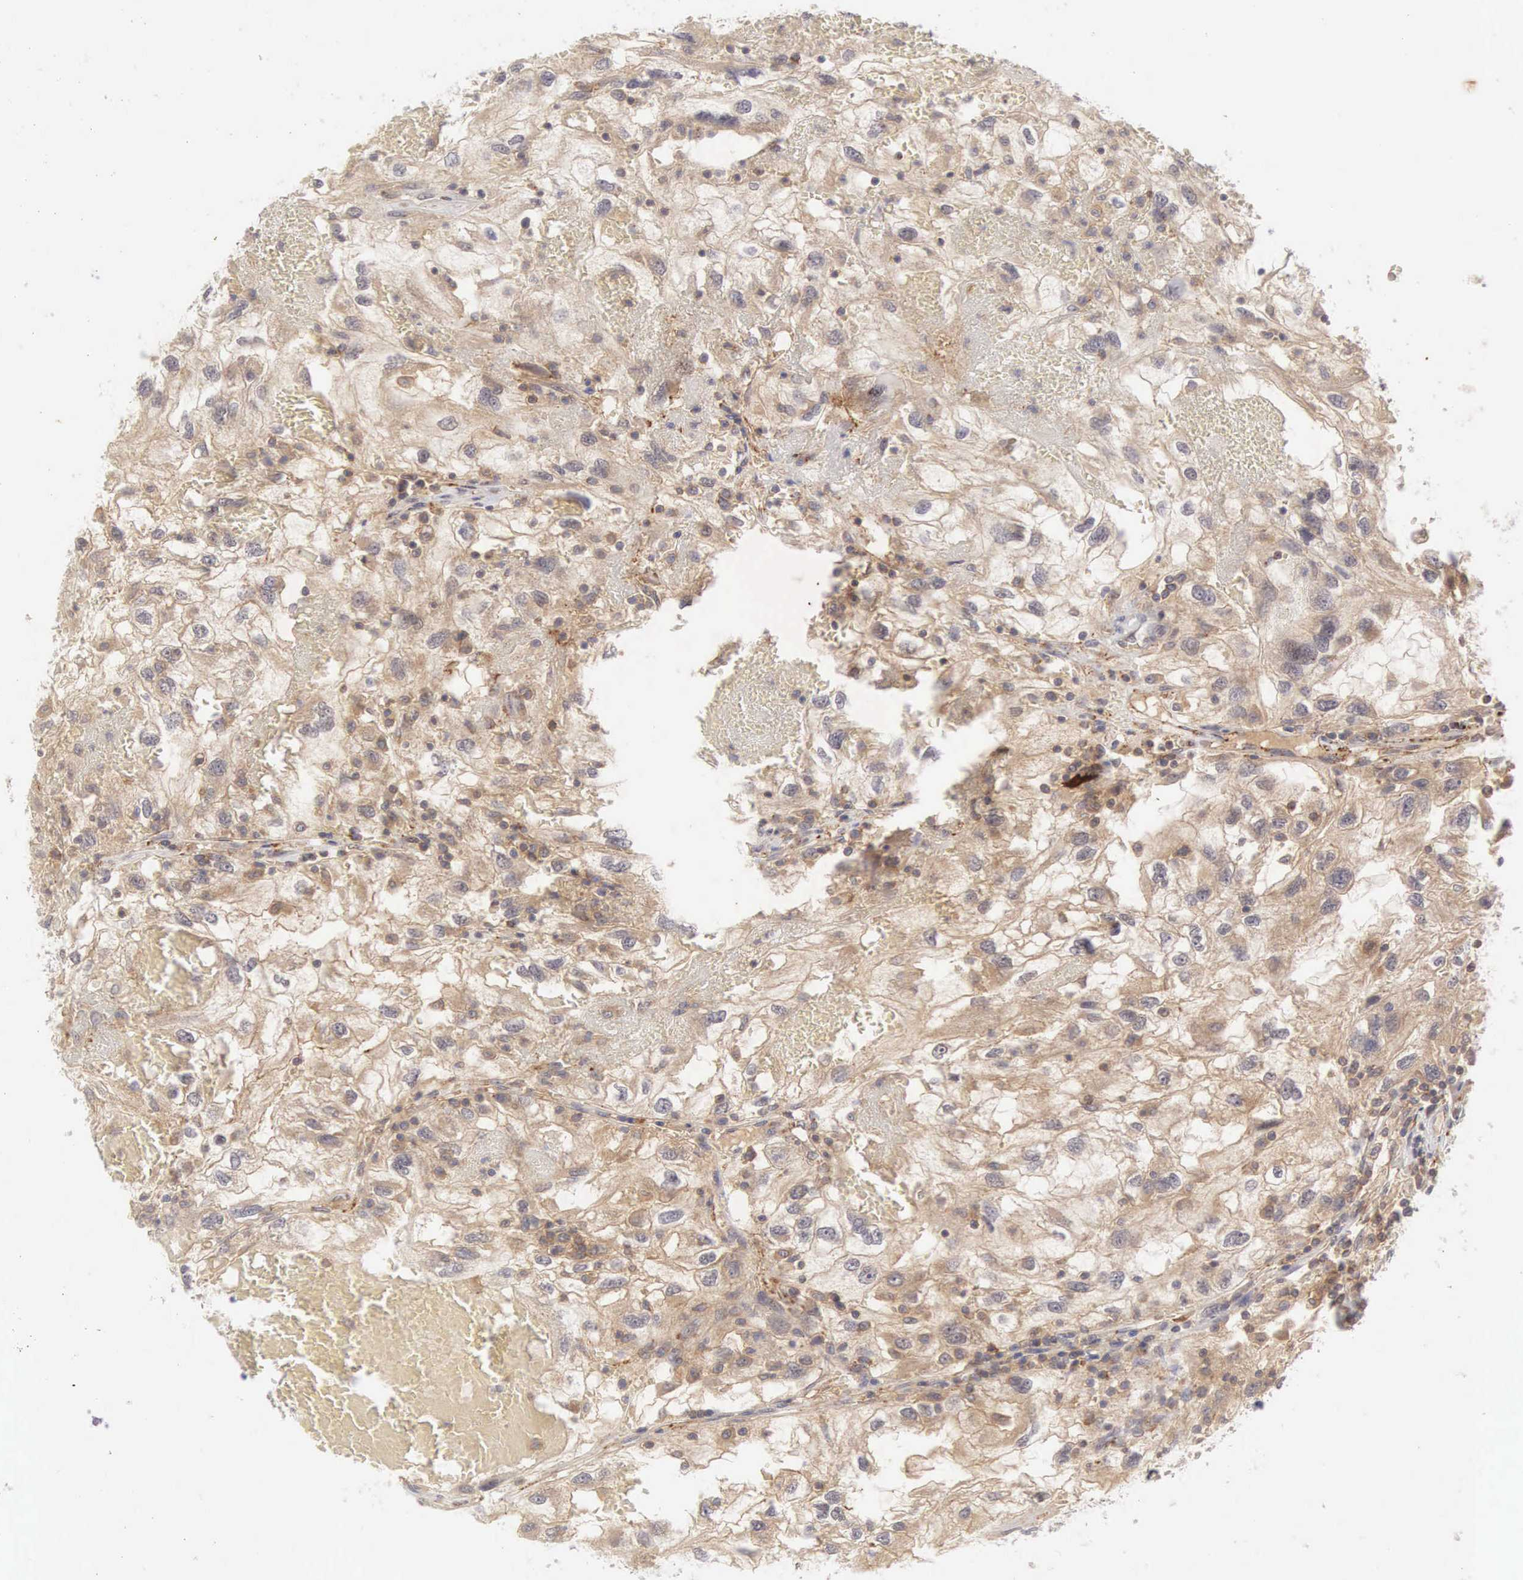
{"staining": {"intensity": "weak", "quantity": "25%-75%", "location": "cytoplasmic/membranous"}, "tissue": "renal cancer", "cell_type": "Tumor cells", "image_type": "cancer", "snomed": [{"axis": "morphology", "description": "Normal tissue, NOS"}, {"axis": "morphology", "description": "Adenocarcinoma, NOS"}, {"axis": "topography", "description": "Kidney"}], "caption": "The histopathology image shows staining of adenocarcinoma (renal), revealing weak cytoplasmic/membranous protein expression (brown color) within tumor cells. The staining was performed using DAB (3,3'-diaminobenzidine) to visualize the protein expression in brown, while the nuclei were stained in blue with hematoxylin (Magnification: 20x).", "gene": "CD1A", "patient": {"sex": "male", "age": 71}}